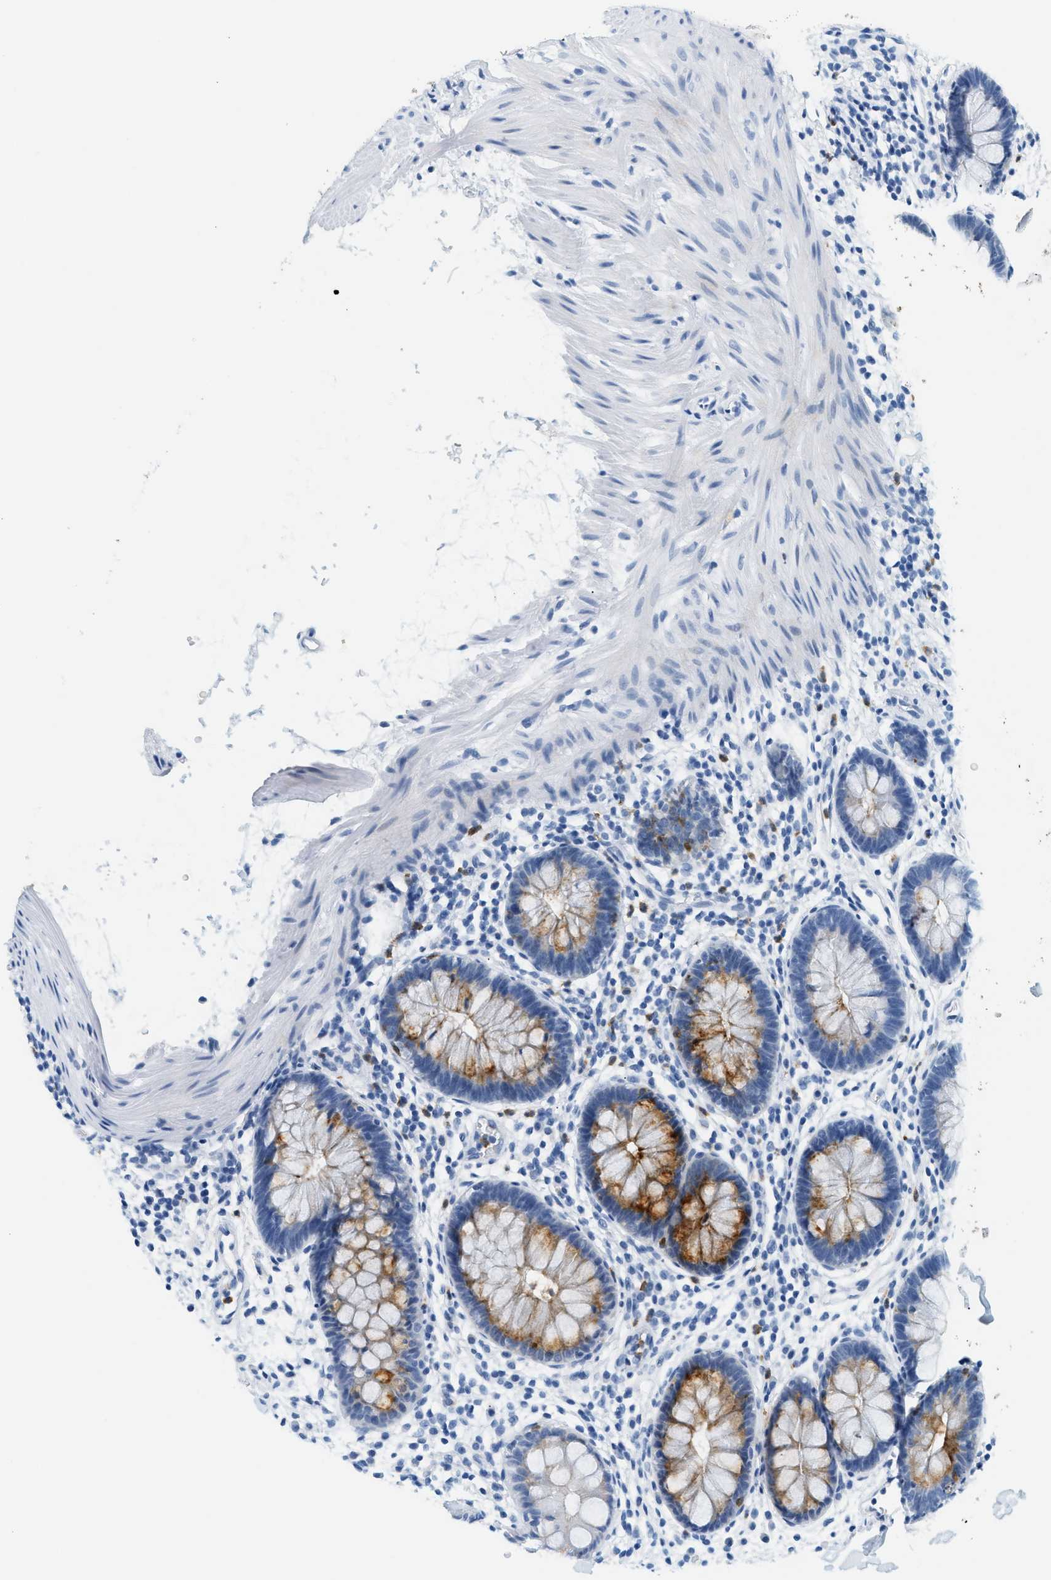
{"staining": {"intensity": "moderate", "quantity": "25%-75%", "location": "cytoplasmic/membranous"}, "tissue": "rectum", "cell_type": "Glandular cells", "image_type": "normal", "snomed": [{"axis": "morphology", "description": "Normal tissue, NOS"}, {"axis": "topography", "description": "Rectum"}], "caption": "Human rectum stained with a brown dye reveals moderate cytoplasmic/membranous positive expression in approximately 25%-75% of glandular cells.", "gene": "LCN2", "patient": {"sex": "female", "age": 24}}